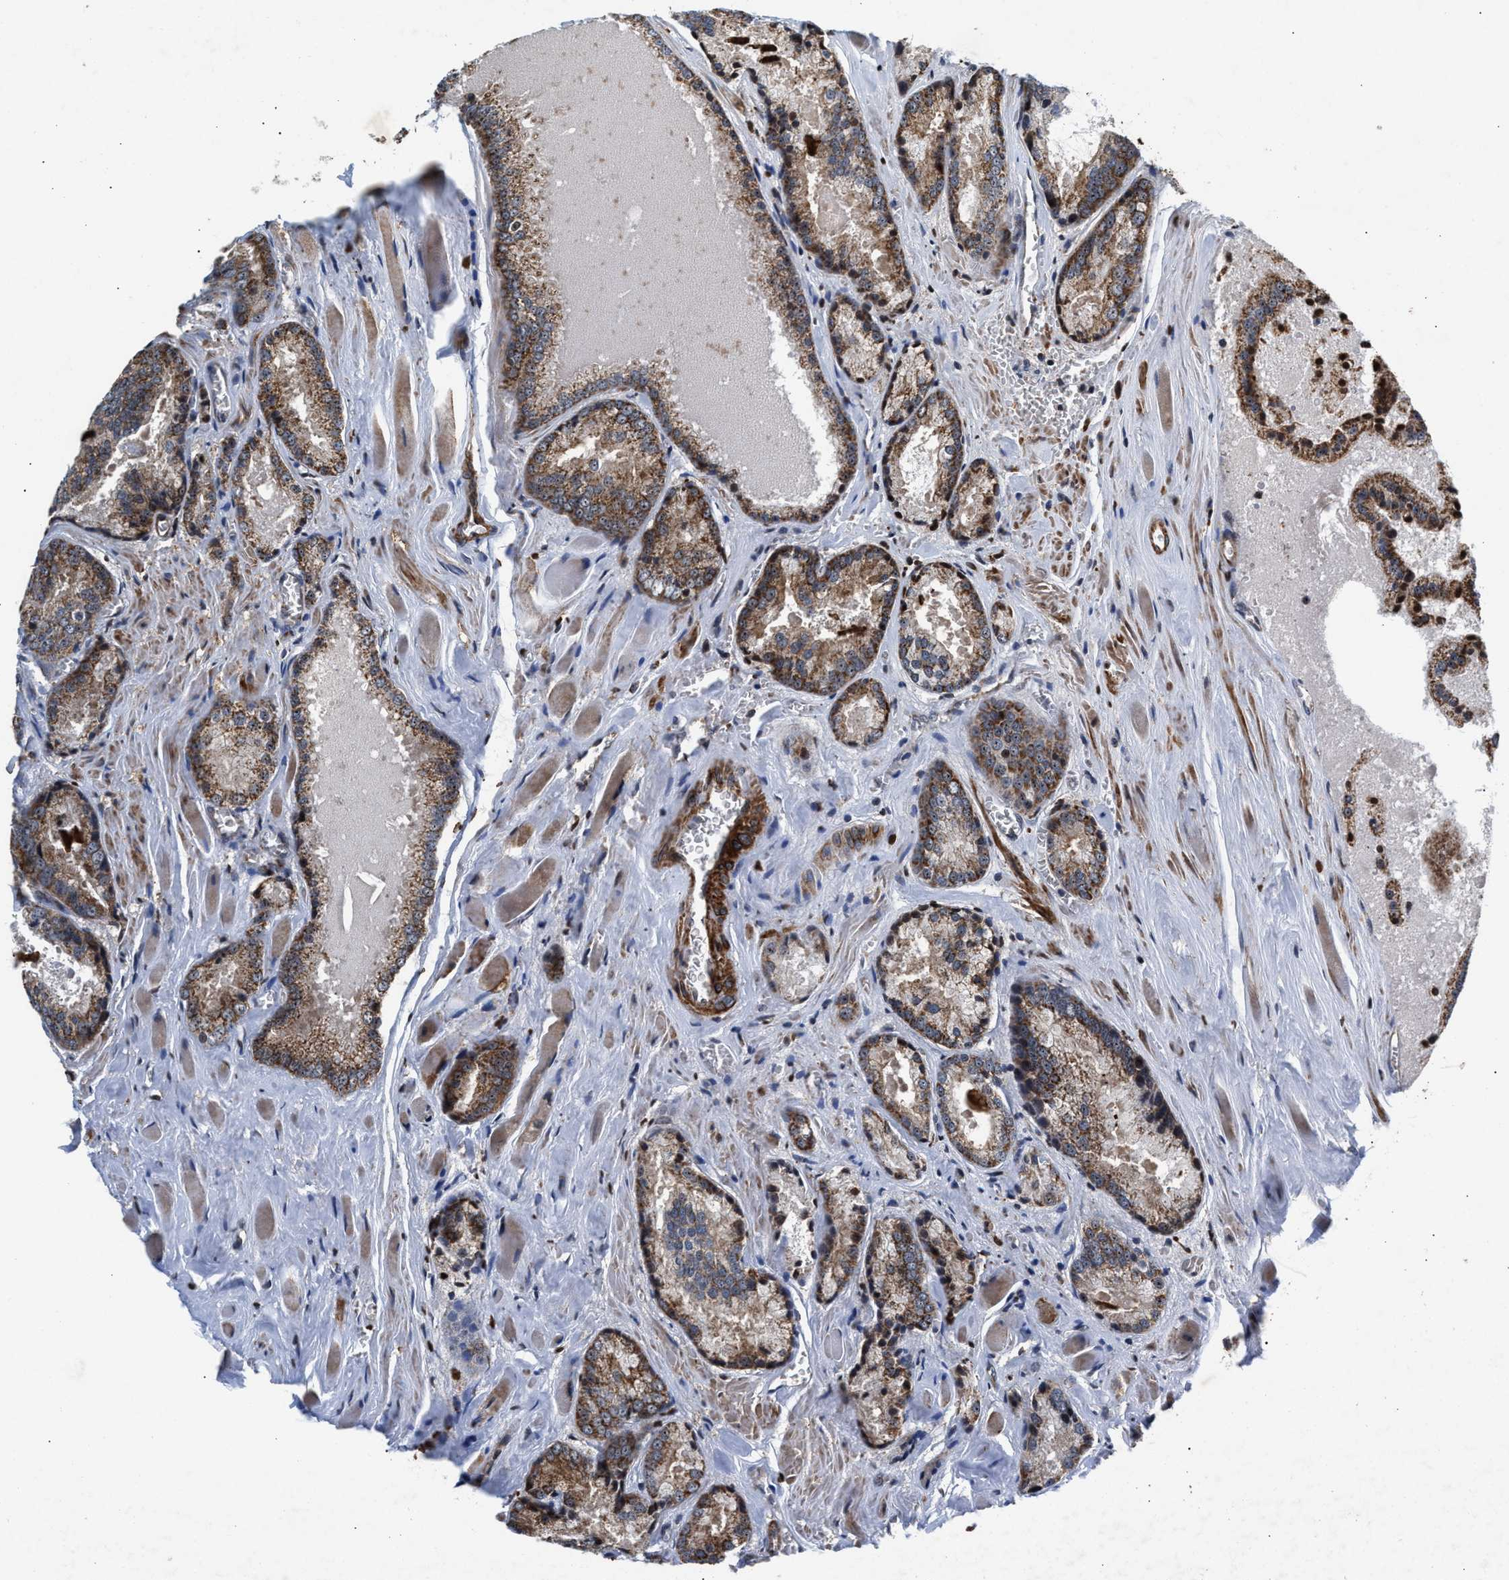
{"staining": {"intensity": "strong", "quantity": ">75%", "location": "cytoplasmic/membranous"}, "tissue": "prostate cancer", "cell_type": "Tumor cells", "image_type": "cancer", "snomed": [{"axis": "morphology", "description": "Adenocarcinoma, Low grade"}, {"axis": "topography", "description": "Prostate"}], "caption": "Immunohistochemistry (IHC) photomicrograph of low-grade adenocarcinoma (prostate) stained for a protein (brown), which exhibits high levels of strong cytoplasmic/membranous staining in about >75% of tumor cells.", "gene": "SGK1", "patient": {"sex": "male", "age": 64}}